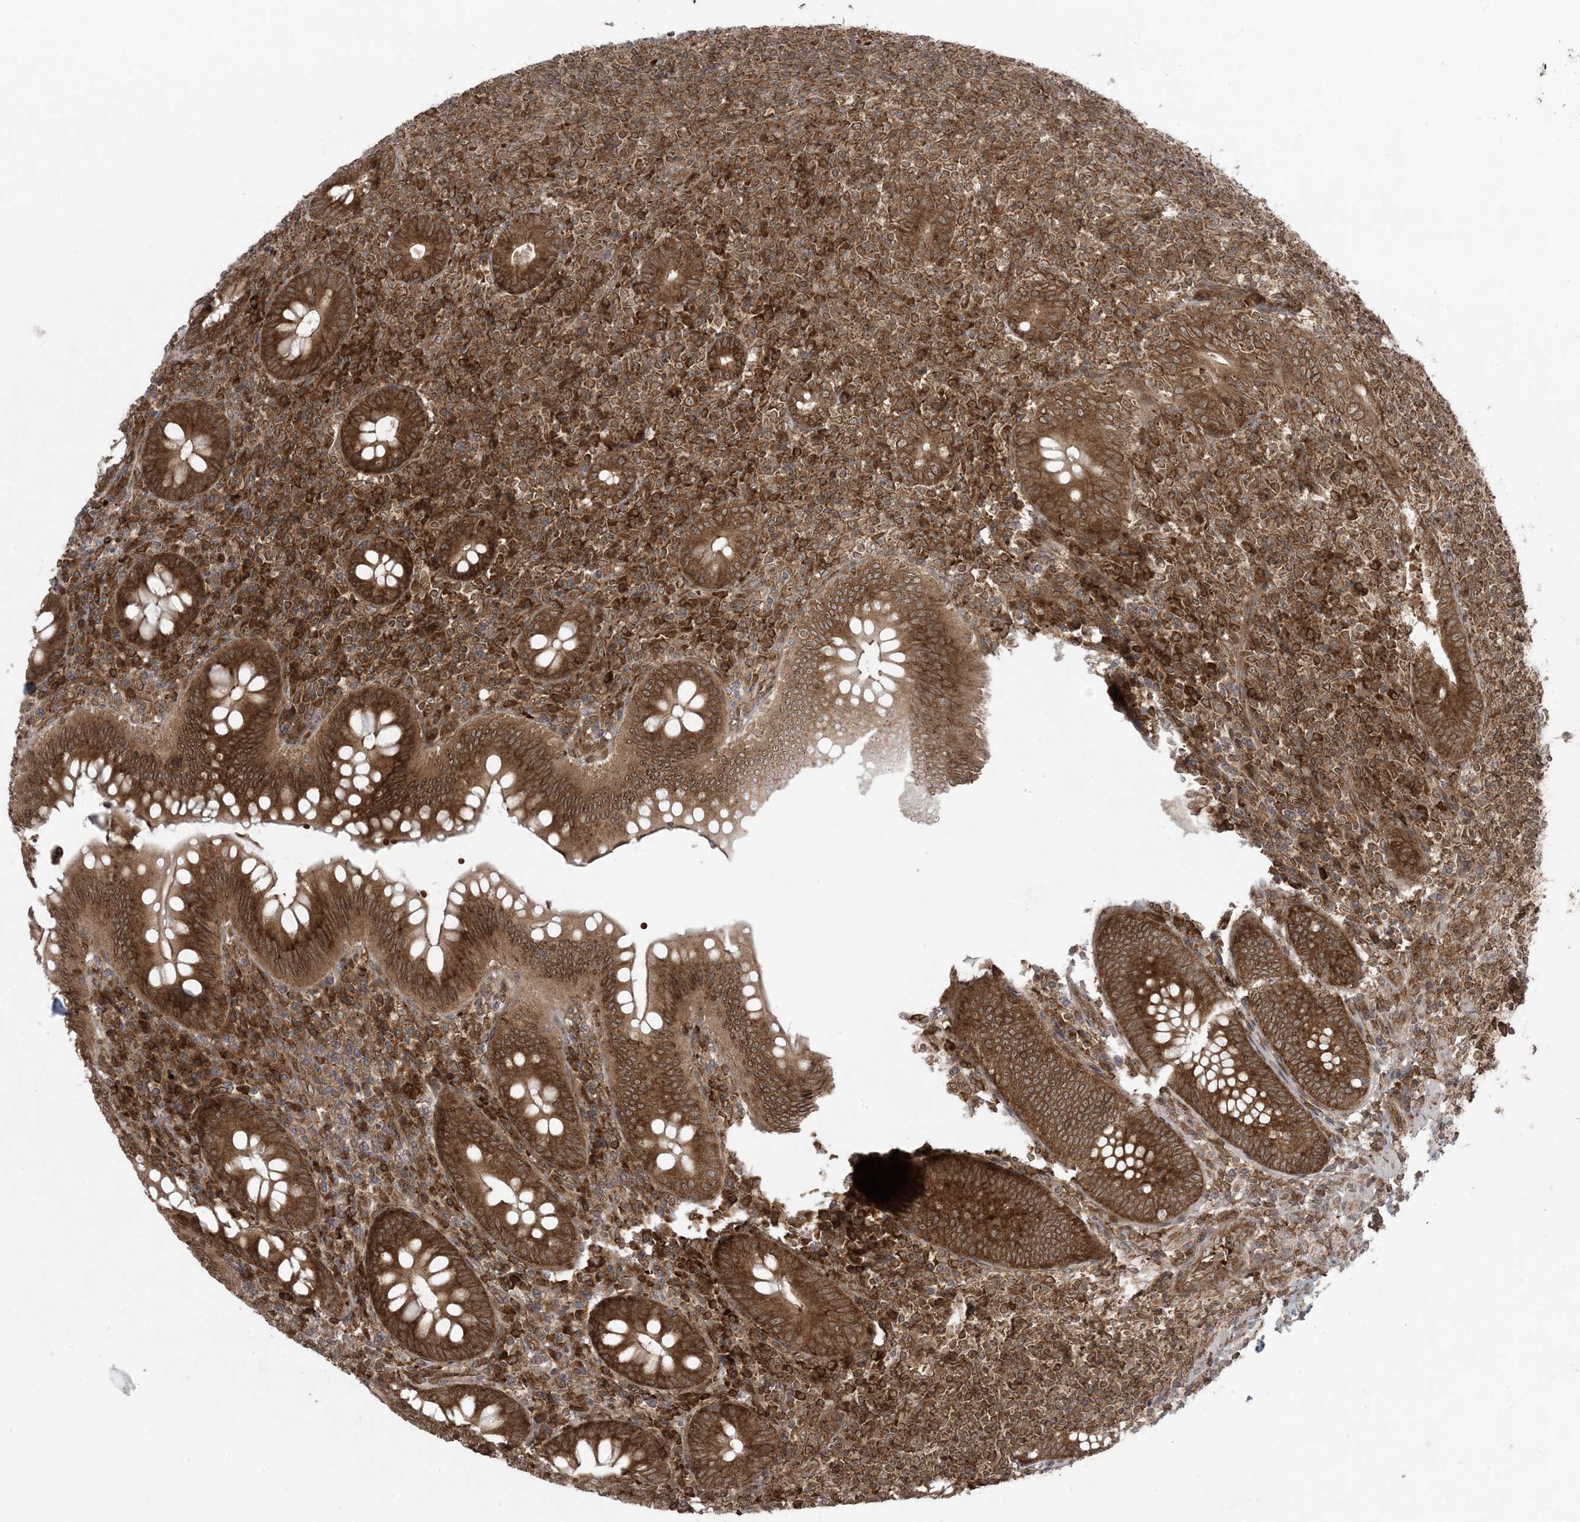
{"staining": {"intensity": "strong", "quantity": ">75%", "location": "cytoplasmic/membranous"}, "tissue": "appendix", "cell_type": "Glandular cells", "image_type": "normal", "snomed": [{"axis": "morphology", "description": "Normal tissue, NOS"}, {"axis": "topography", "description": "Appendix"}], "caption": "The micrograph exhibits a brown stain indicating the presence of a protein in the cytoplasmic/membranous of glandular cells in appendix. (IHC, brightfield microscopy, high magnification).", "gene": "DDX19B", "patient": {"sex": "male", "age": 14}}